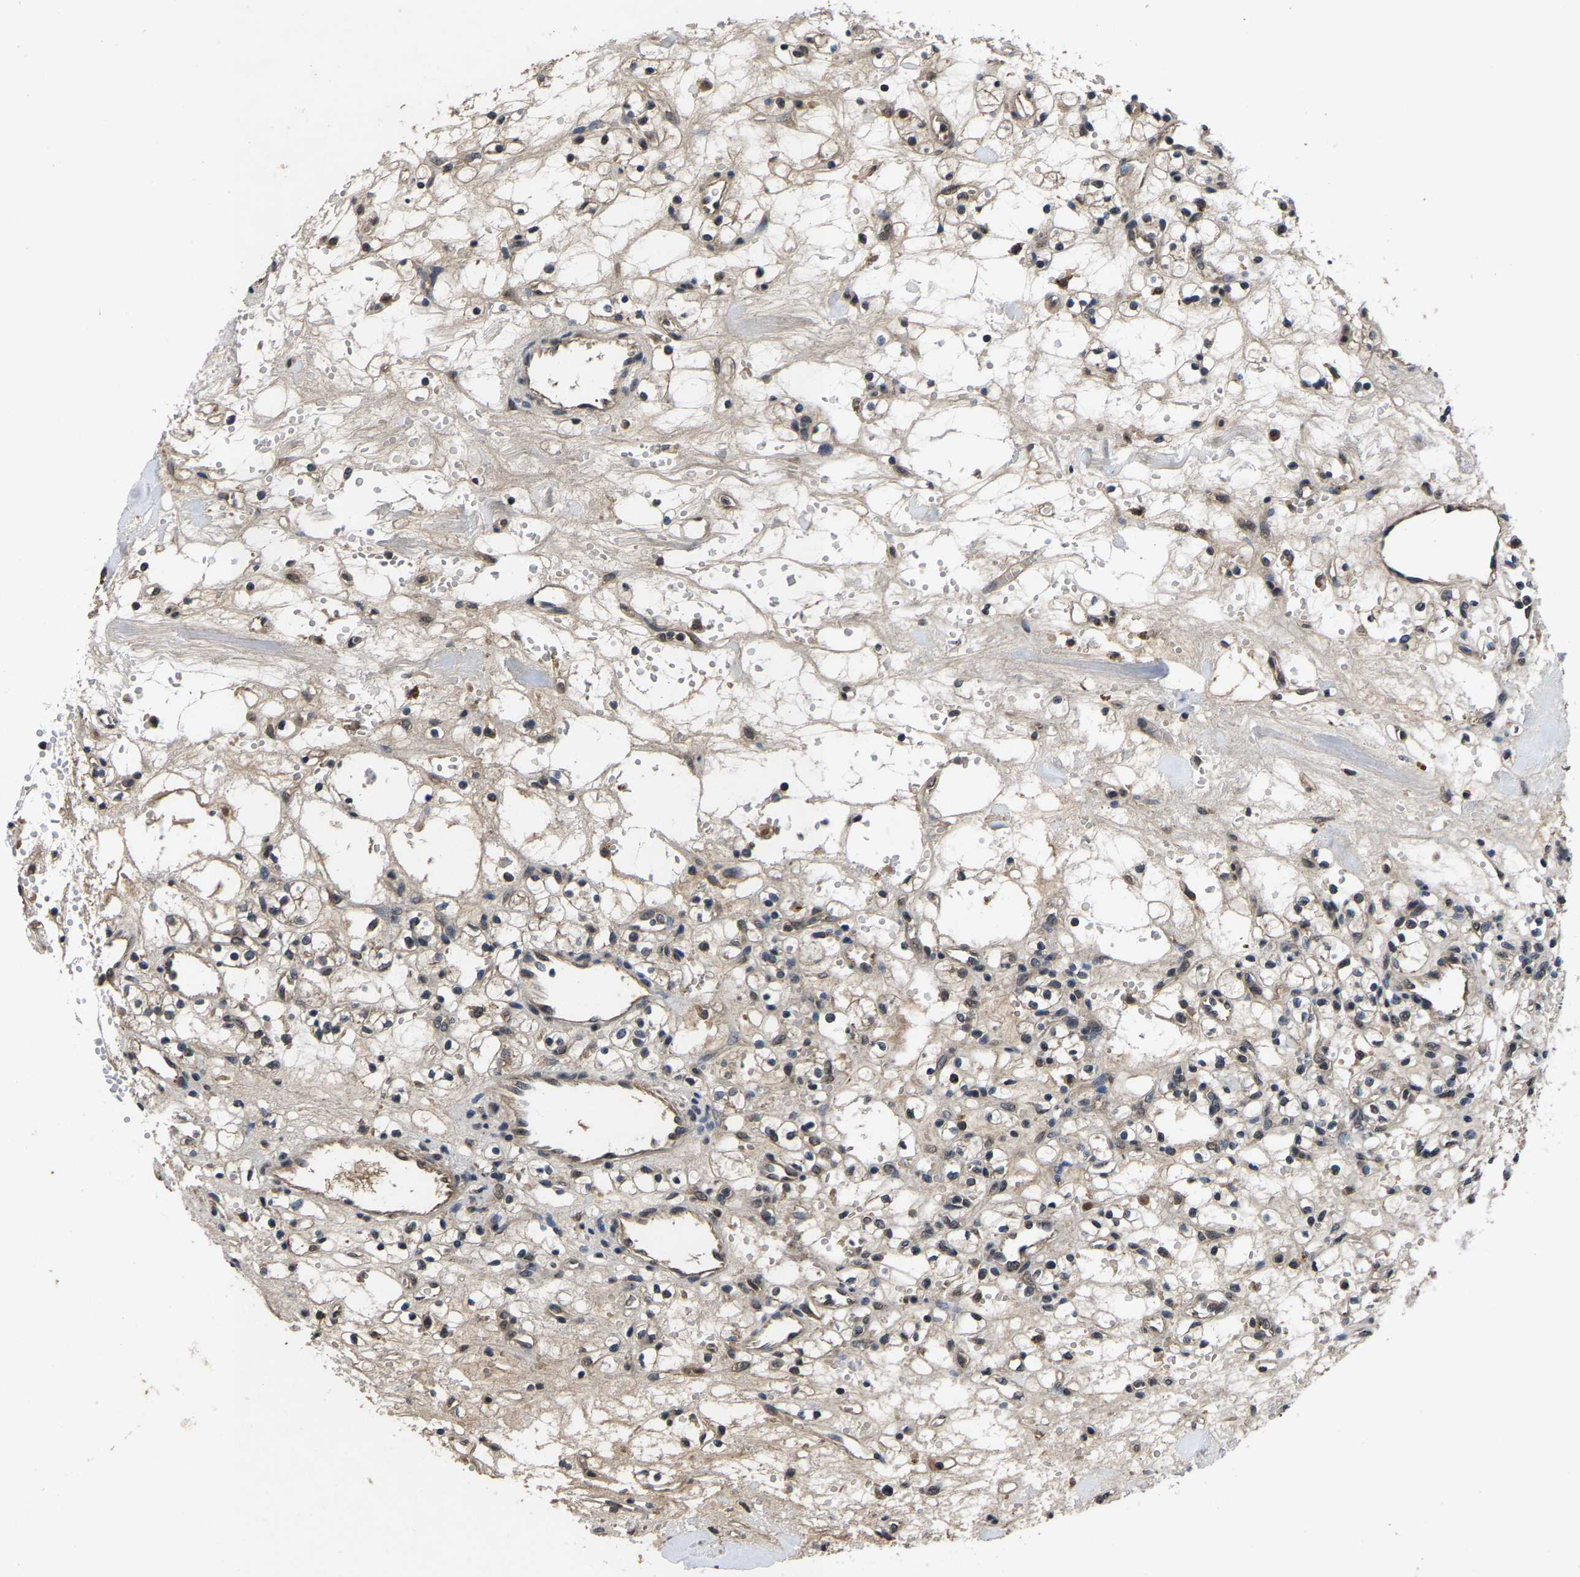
{"staining": {"intensity": "negative", "quantity": "none", "location": "none"}, "tissue": "renal cancer", "cell_type": "Tumor cells", "image_type": "cancer", "snomed": [{"axis": "morphology", "description": "Adenocarcinoma, NOS"}, {"axis": "topography", "description": "Kidney"}], "caption": "IHC photomicrograph of neoplastic tissue: human renal cancer (adenocarcinoma) stained with DAB (3,3'-diaminobenzidine) displays no significant protein staining in tumor cells.", "gene": "HUWE1", "patient": {"sex": "female", "age": 60}}